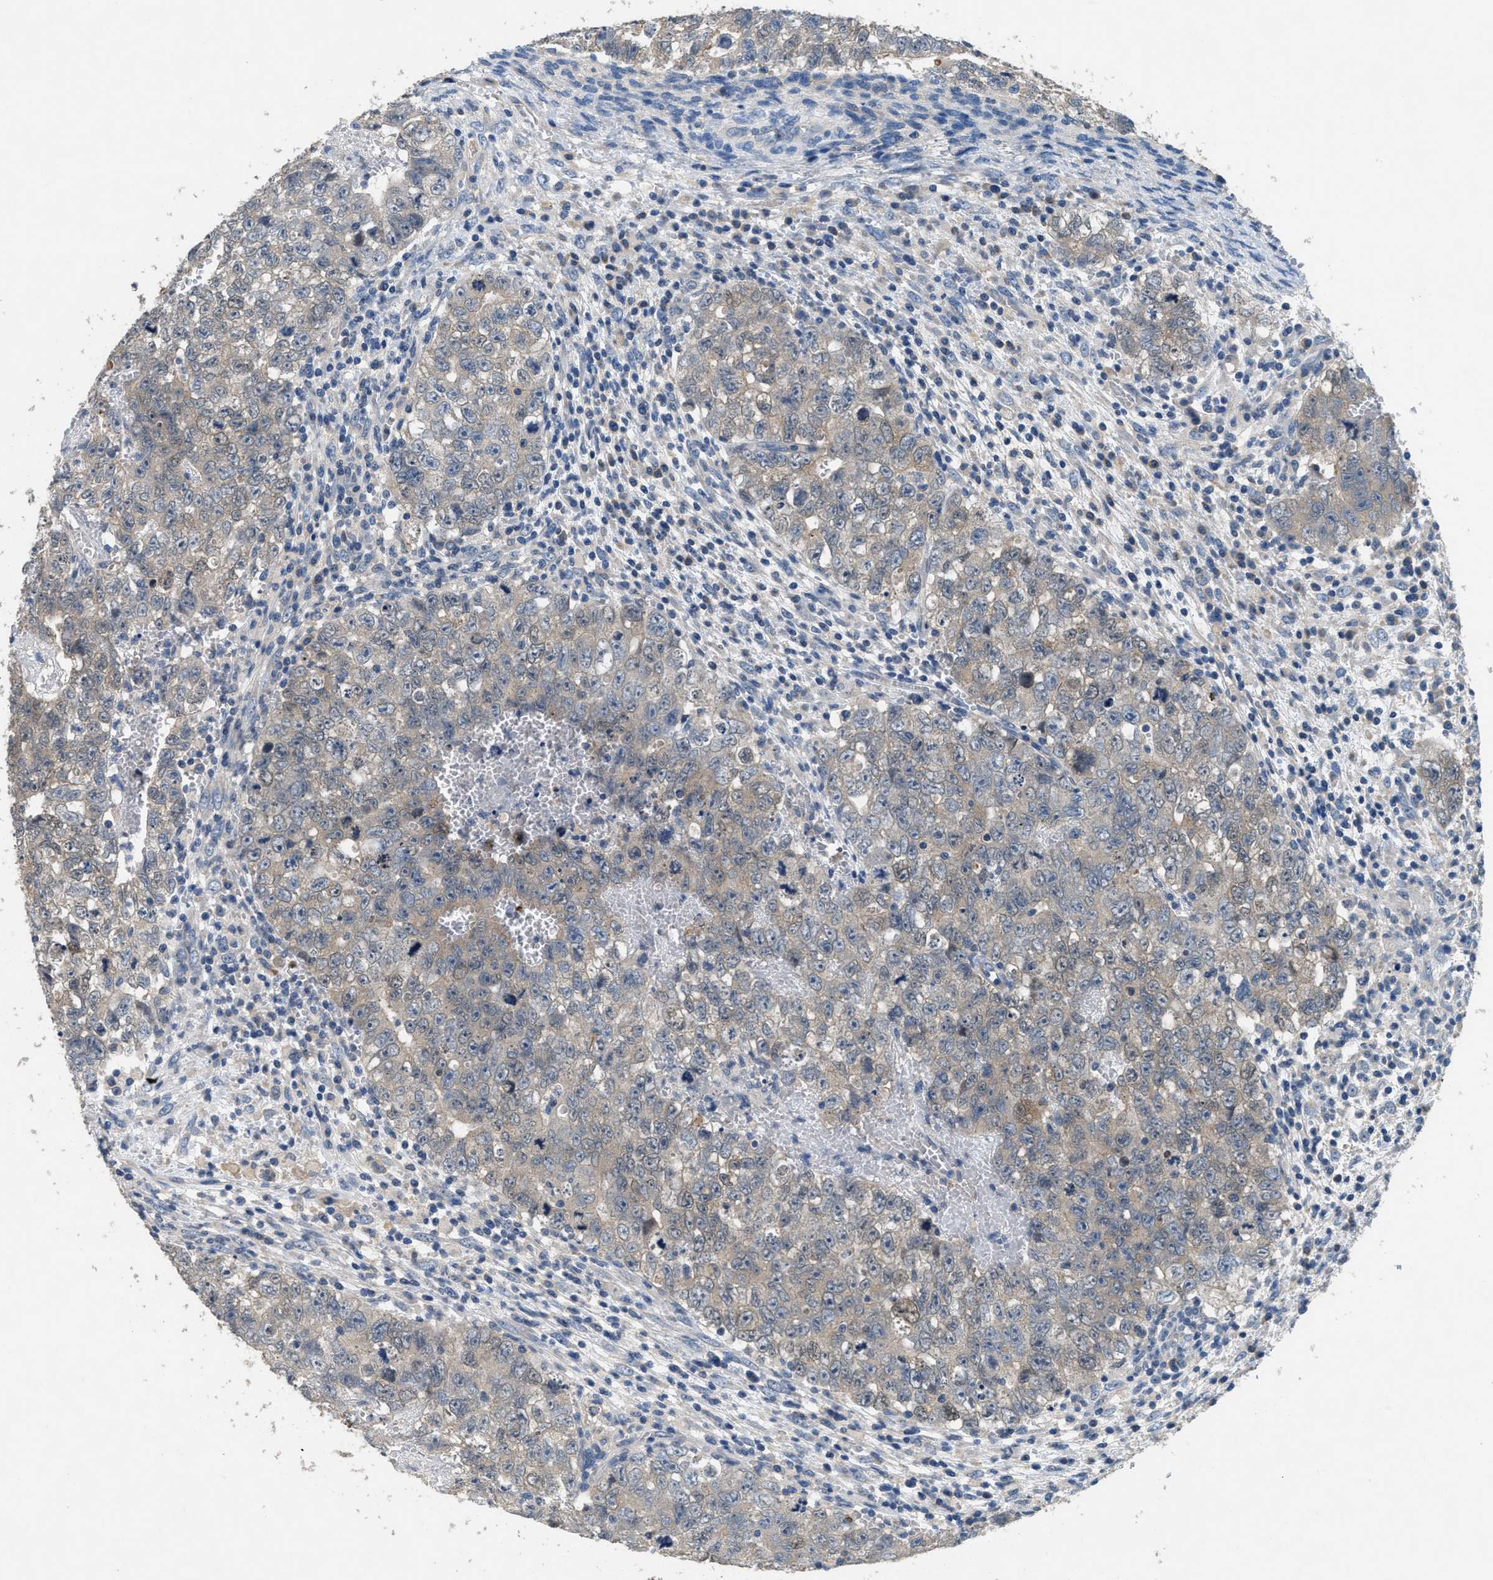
{"staining": {"intensity": "weak", "quantity": "25%-75%", "location": "cytoplasmic/membranous"}, "tissue": "testis cancer", "cell_type": "Tumor cells", "image_type": "cancer", "snomed": [{"axis": "morphology", "description": "Seminoma, NOS"}, {"axis": "morphology", "description": "Carcinoma, Embryonal, NOS"}, {"axis": "topography", "description": "Testis"}], "caption": "Brown immunohistochemical staining in human testis cancer (seminoma) reveals weak cytoplasmic/membranous expression in about 25%-75% of tumor cells. The staining was performed using DAB, with brown indicating positive protein expression. Nuclei are stained blue with hematoxylin.", "gene": "DGKE", "patient": {"sex": "male", "age": 38}}